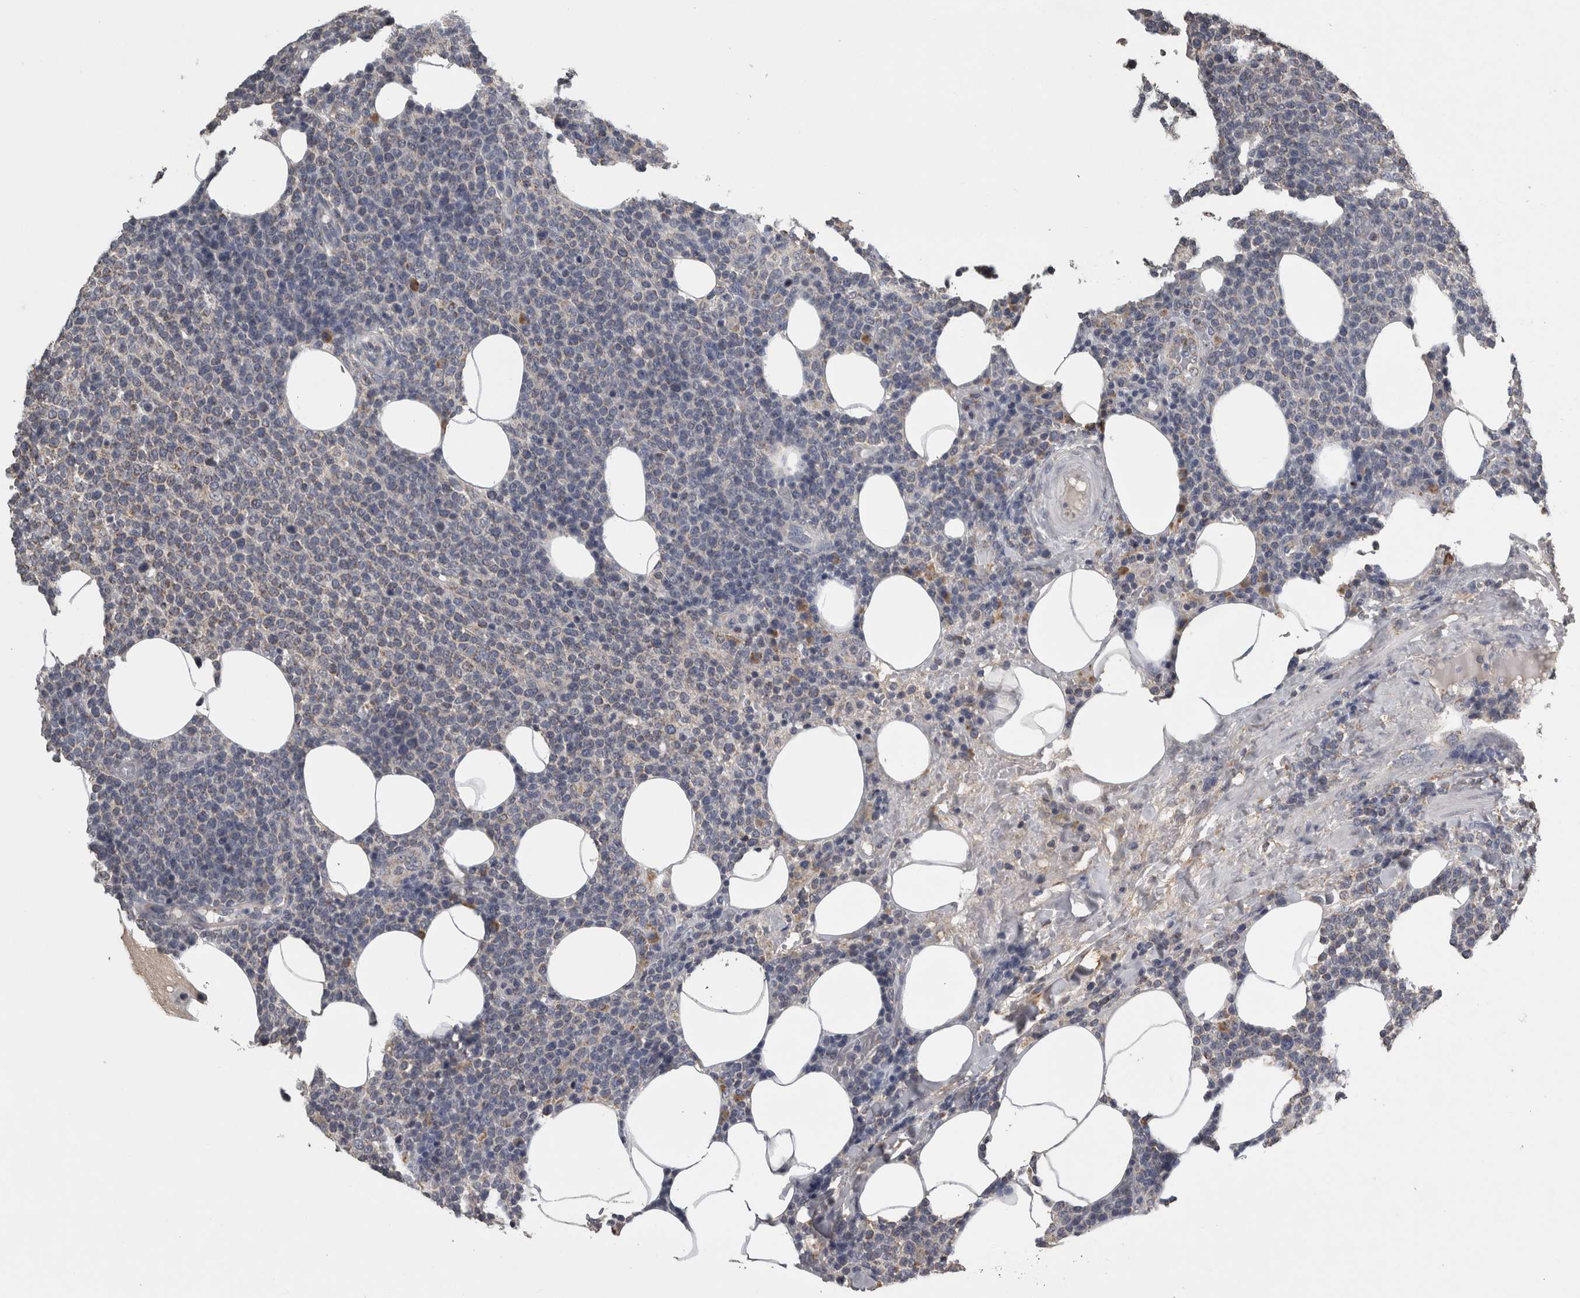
{"staining": {"intensity": "weak", "quantity": "<25%", "location": "cytoplasmic/membranous"}, "tissue": "lymphoma", "cell_type": "Tumor cells", "image_type": "cancer", "snomed": [{"axis": "morphology", "description": "Malignant lymphoma, non-Hodgkin's type, High grade"}, {"axis": "topography", "description": "Lymph node"}], "caption": "This is an IHC micrograph of human high-grade malignant lymphoma, non-Hodgkin's type. There is no positivity in tumor cells.", "gene": "FRK", "patient": {"sex": "male", "age": 61}}